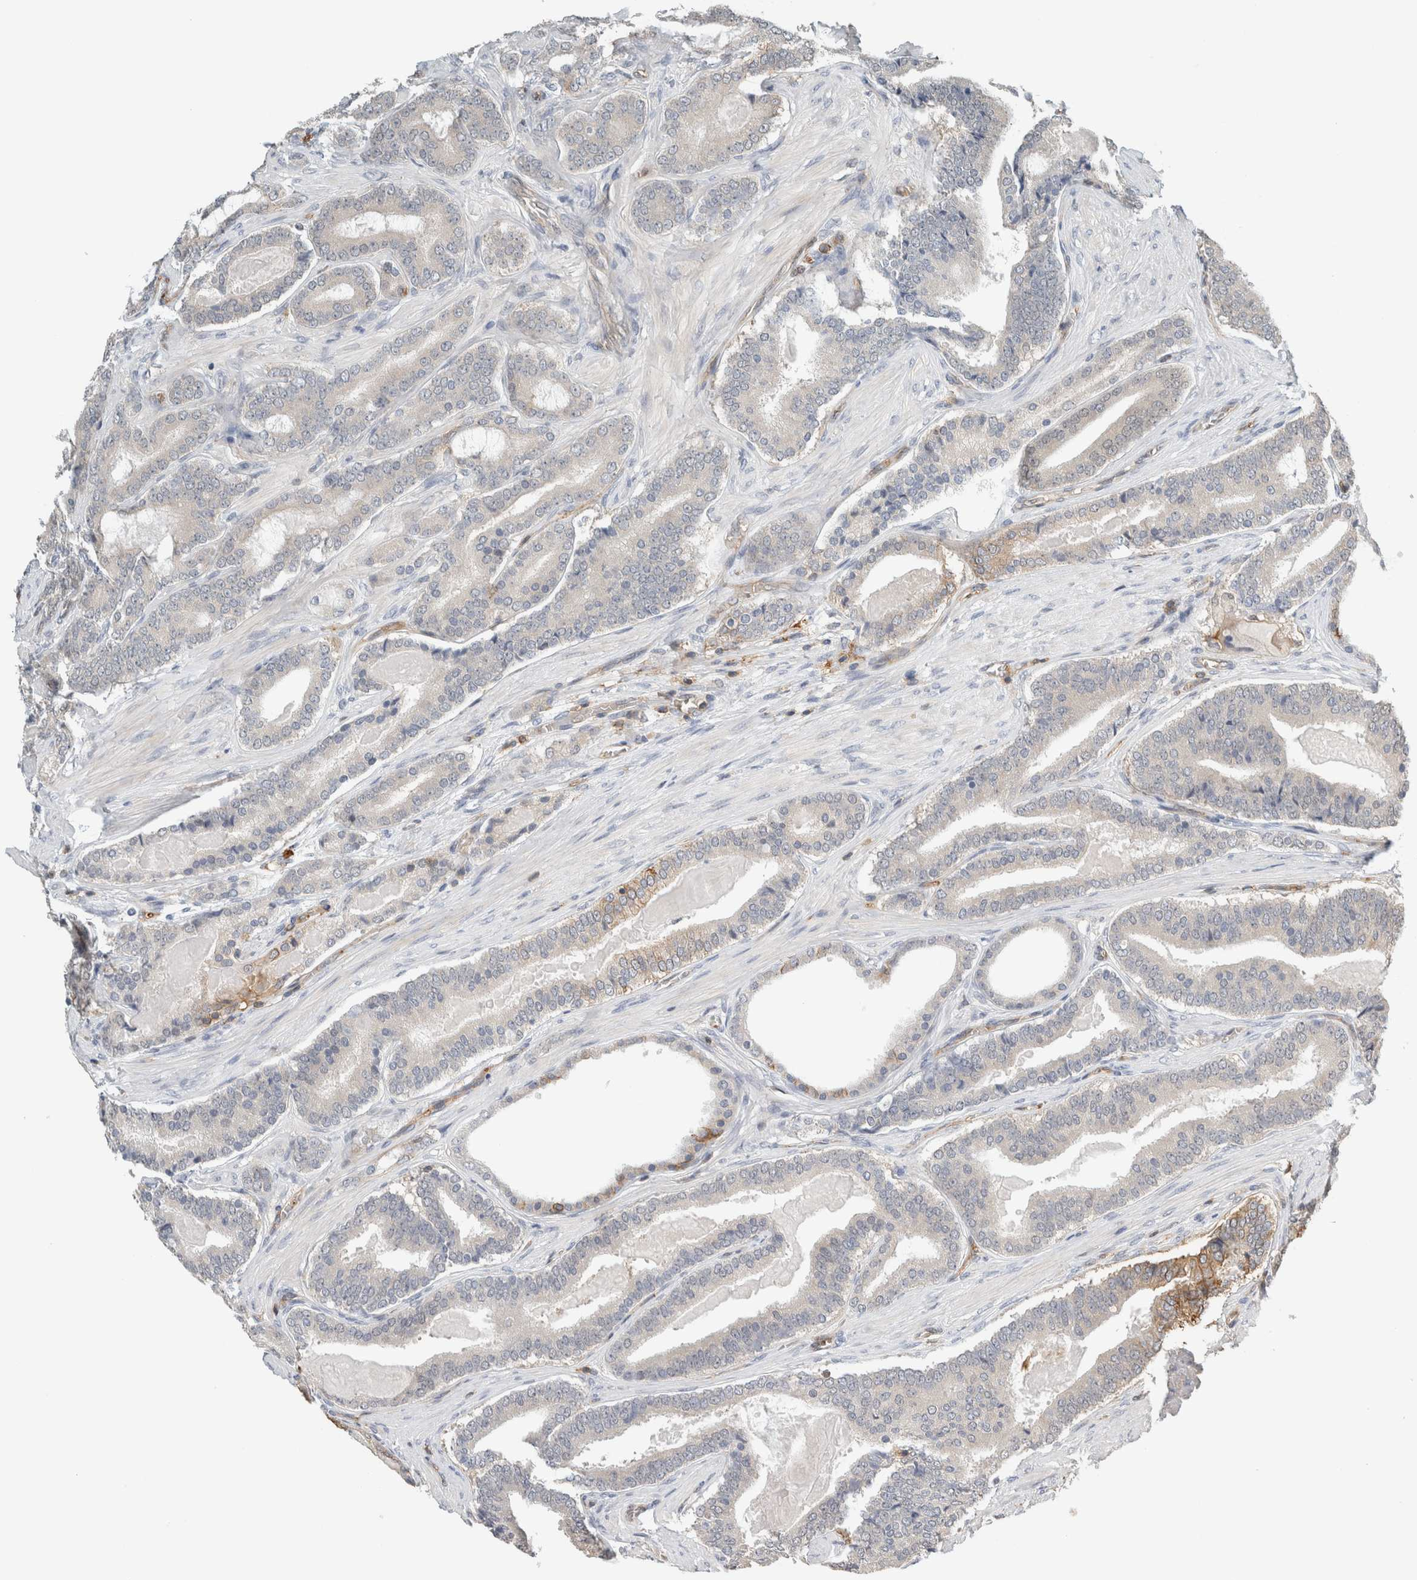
{"staining": {"intensity": "negative", "quantity": "none", "location": "none"}, "tissue": "prostate cancer", "cell_type": "Tumor cells", "image_type": "cancer", "snomed": [{"axis": "morphology", "description": "Adenocarcinoma, High grade"}, {"axis": "topography", "description": "Prostate"}], "caption": "Immunohistochemistry (IHC) image of neoplastic tissue: adenocarcinoma (high-grade) (prostate) stained with DAB (3,3'-diaminobenzidine) displays no significant protein staining in tumor cells.", "gene": "PFDN4", "patient": {"sex": "male", "age": 60}}